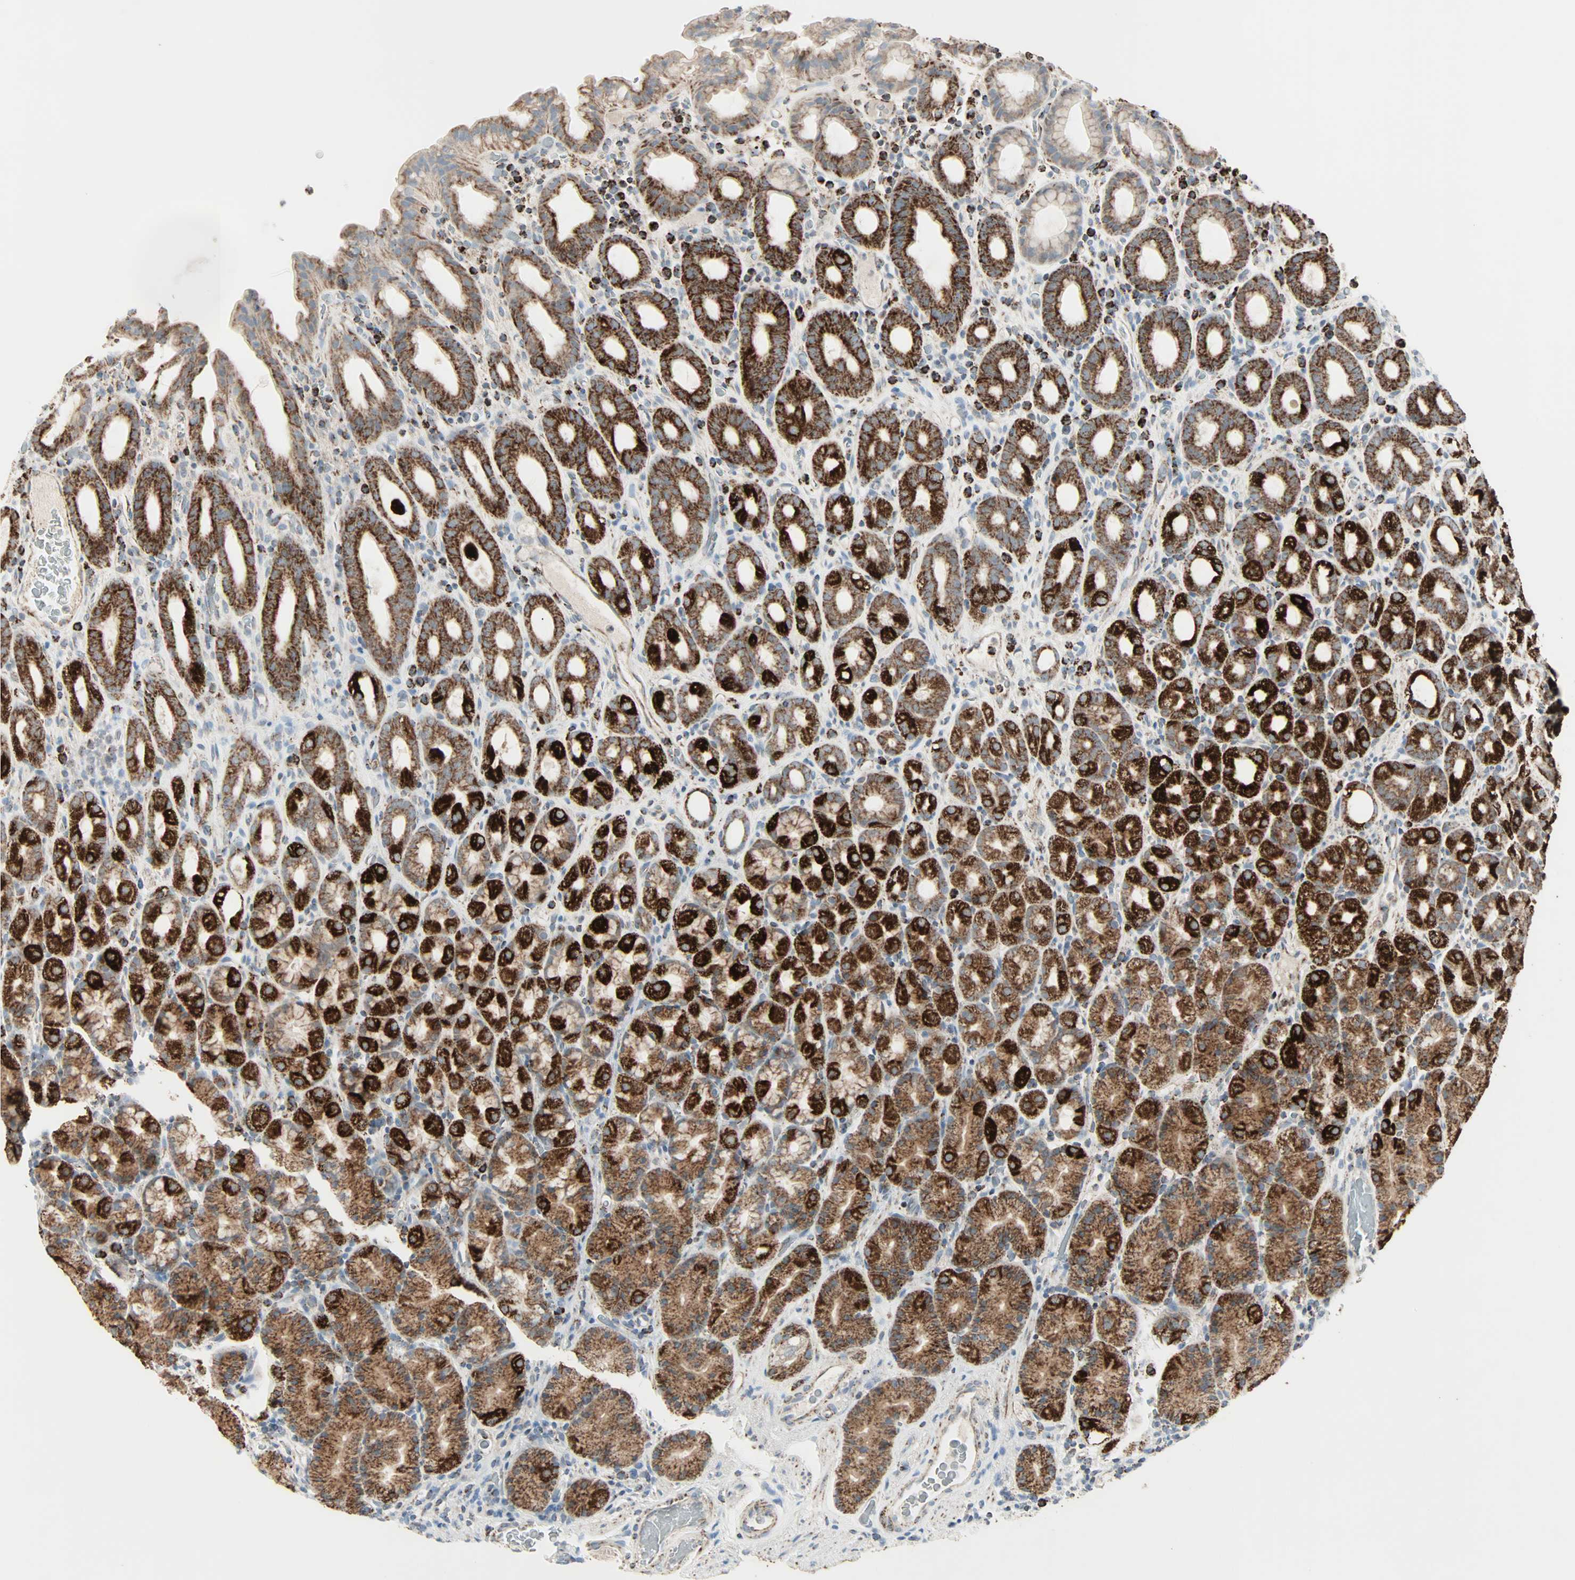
{"staining": {"intensity": "strong", "quantity": "25%-75%", "location": "cytoplasmic/membranous"}, "tissue": "stomach", "cell_type": "Glandular cells", "image_type": "normal", "snomed": [{"axis": "morphology", "description": "Normal tissue, NOS"}, {"axis": "topography", "description": "Stomach, upper"}], "caption": "A high-resolution photomicrograph shows IHC staining of unremarkable stomach, which shows strong cytoplasmic/membranous expression in about 25%-75% of glandular cells.", "gene": "IDH2", "patient": {"sex": "male", "age": 68}}